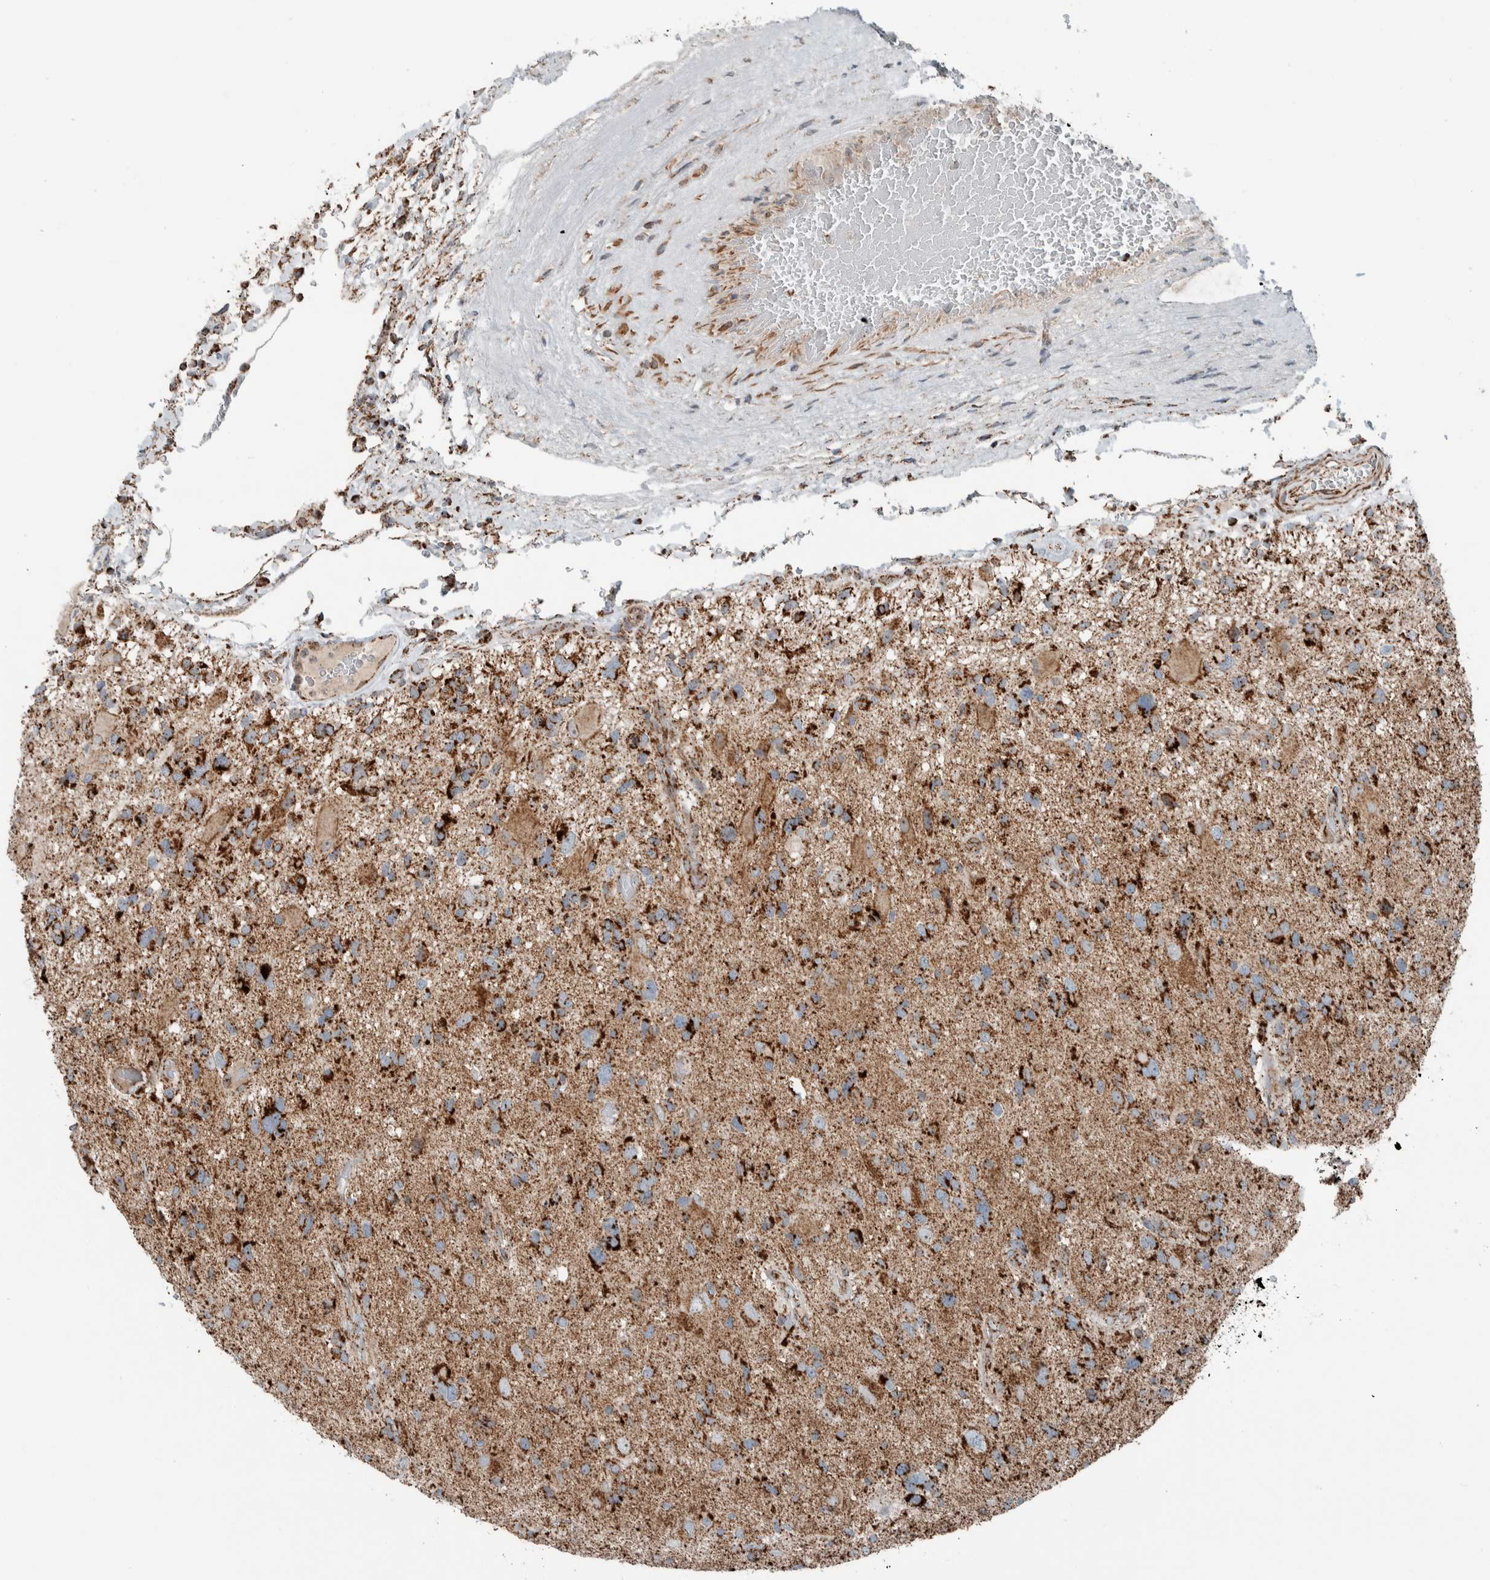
{"staining": {"intensity": "moderate", "quantity": ">75%", "location": "cytoplasmic/membranous"}, "tissue": "glioma", "cell_type": "Tumor cells", "image_type": "cancer", "snomed": [{"axis": "morphology", "description": "Glioma, malignant, High grade"}, {"axis": "topography", "description": "Brain"}], "caption": "Glioma stained for a protein (brown) shows moderate cytoplasmic/membranous positive staining in about >75% of tumor cells.", "gene": "CNTROB", "patient": {"sex": "male", "age": 33}}